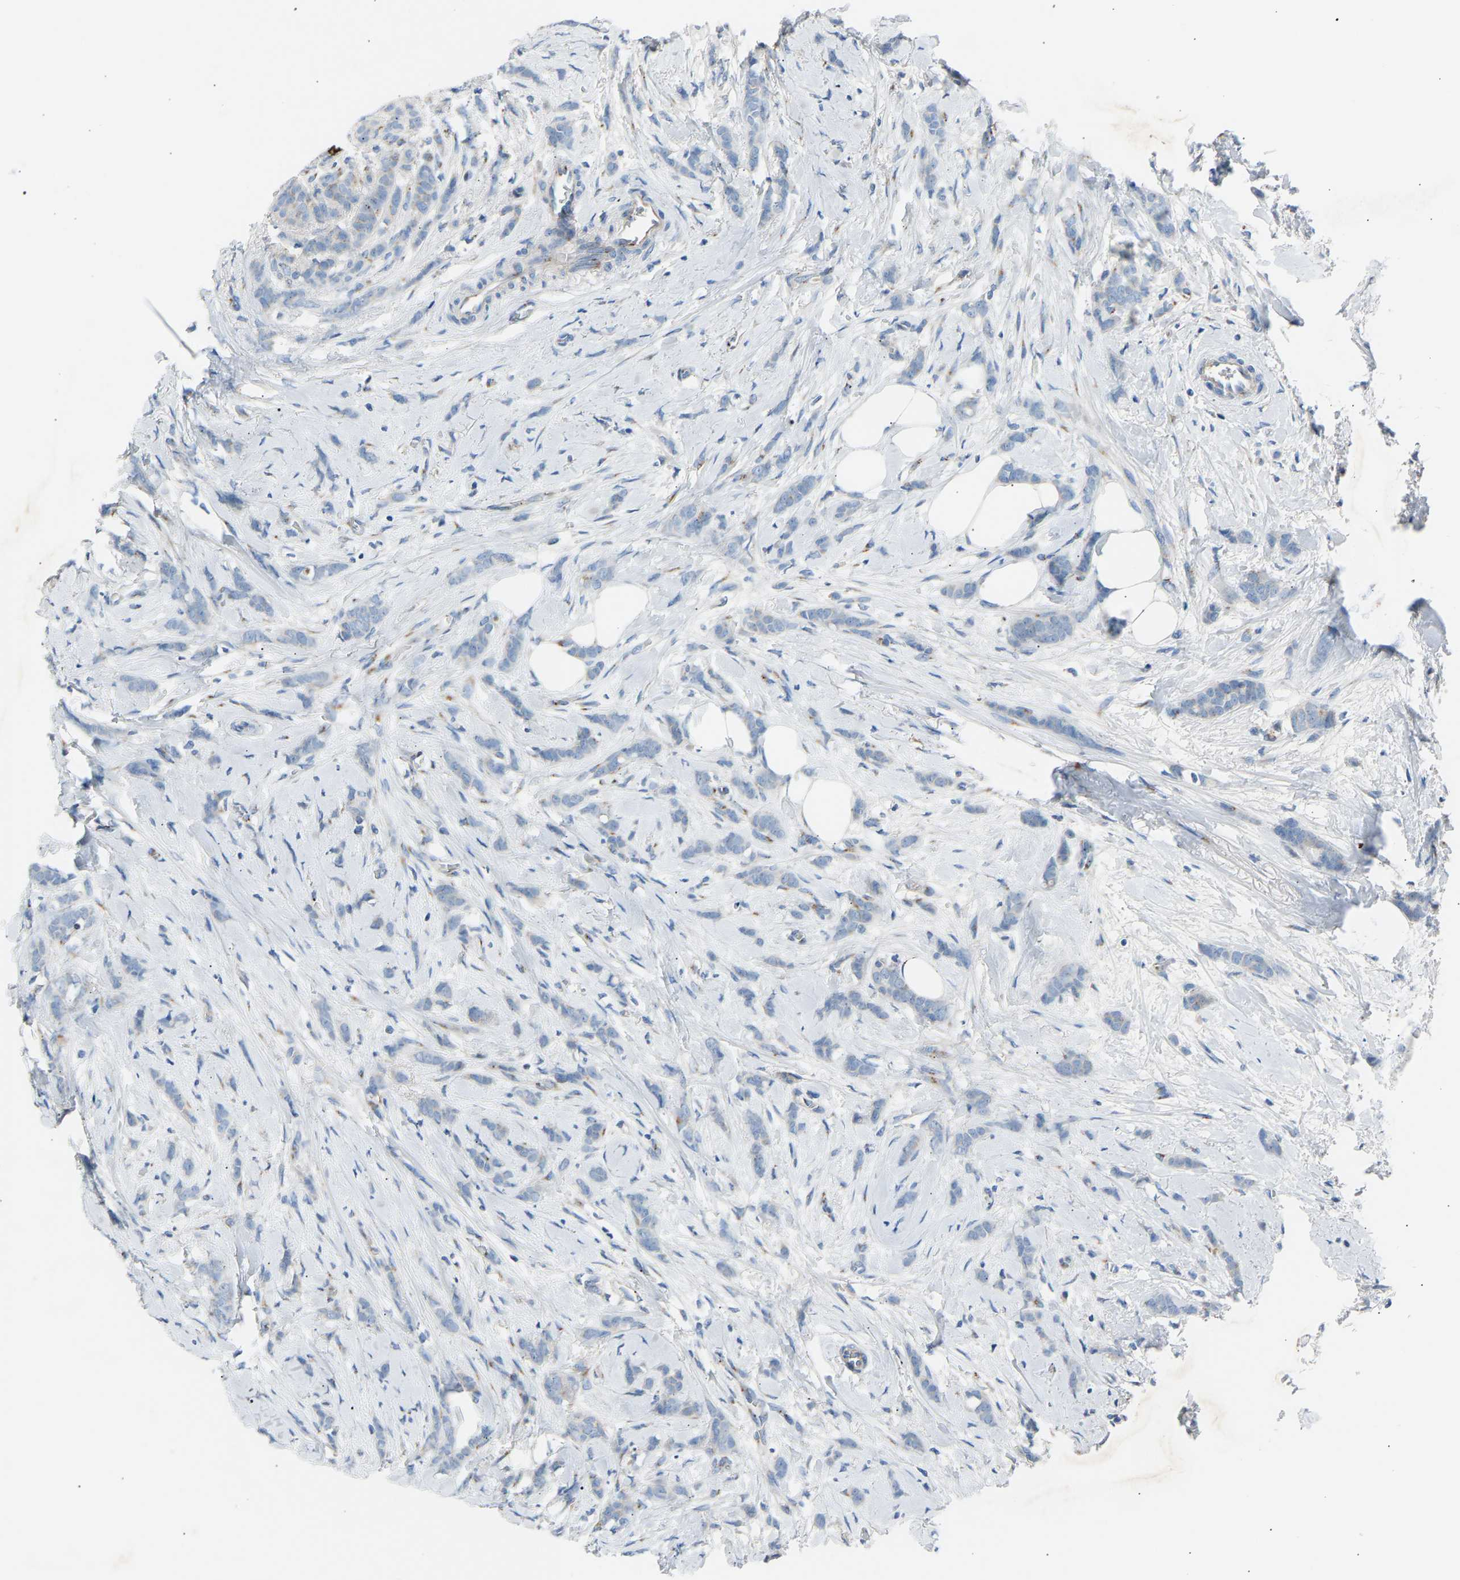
{"staining": {"intensity": "weak", "quantity": "<25%", "location": "cytoplasmic/membranous"}, "tissue": "breast cancer", "cell_type": "Tumor cells", "image_type": "cancer", "snomed": [{"axis": "morphology", "description": "Lobular carcinoma, in situ"}, {"axis": "morphology", "description": "Lobular carcinoma"}, {"axis": "topography", "description": "Breast"}], "caption": "IHC histopathology image of neoplastic tissue: human lobular carcinoma (breast) stained with DAB exhibits no significant protein staining in tumor cells.", "gene": "CYREN", "patient": {"sex": "female", "age": 41}}